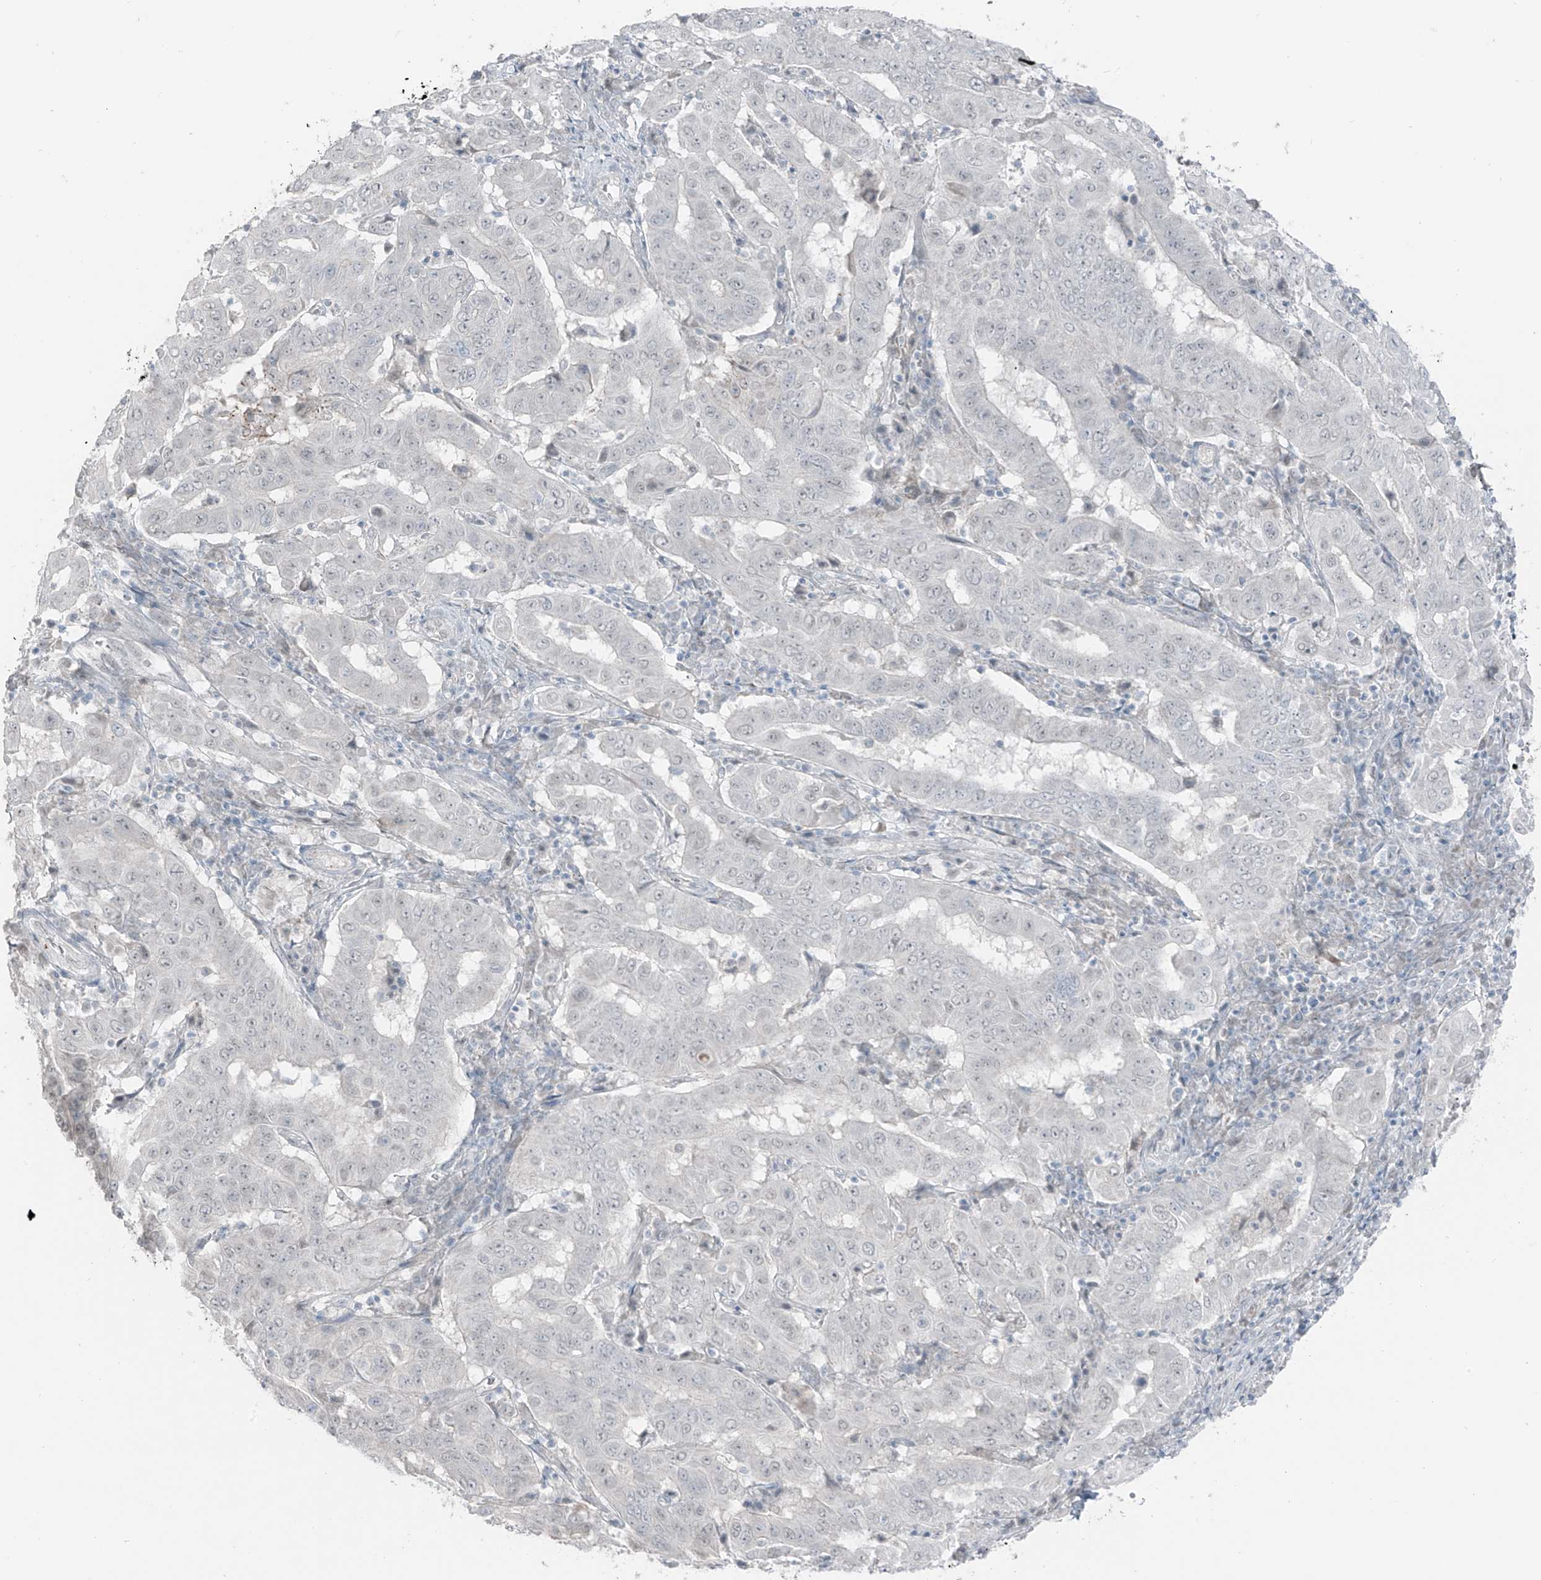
{"staining": {"intensity": "negative", "quantity": "none", "location": "none"}, "tissue": "pancreatic cancer", "cell_type": "Tumor cells", "image_type": "cancer", "snomed": [{"axis": "morphology", "description": "Adenocarcinoma, NOS"}, {"axis": "topography", "description": "Pancreas"}], "caption": "The IHC histopathology image has no significant staining in tumor cells of pancreatic adenocarcinoma tissue.", "gene": "PRDM6", "patient": {"sex": "male", "age": 63}}